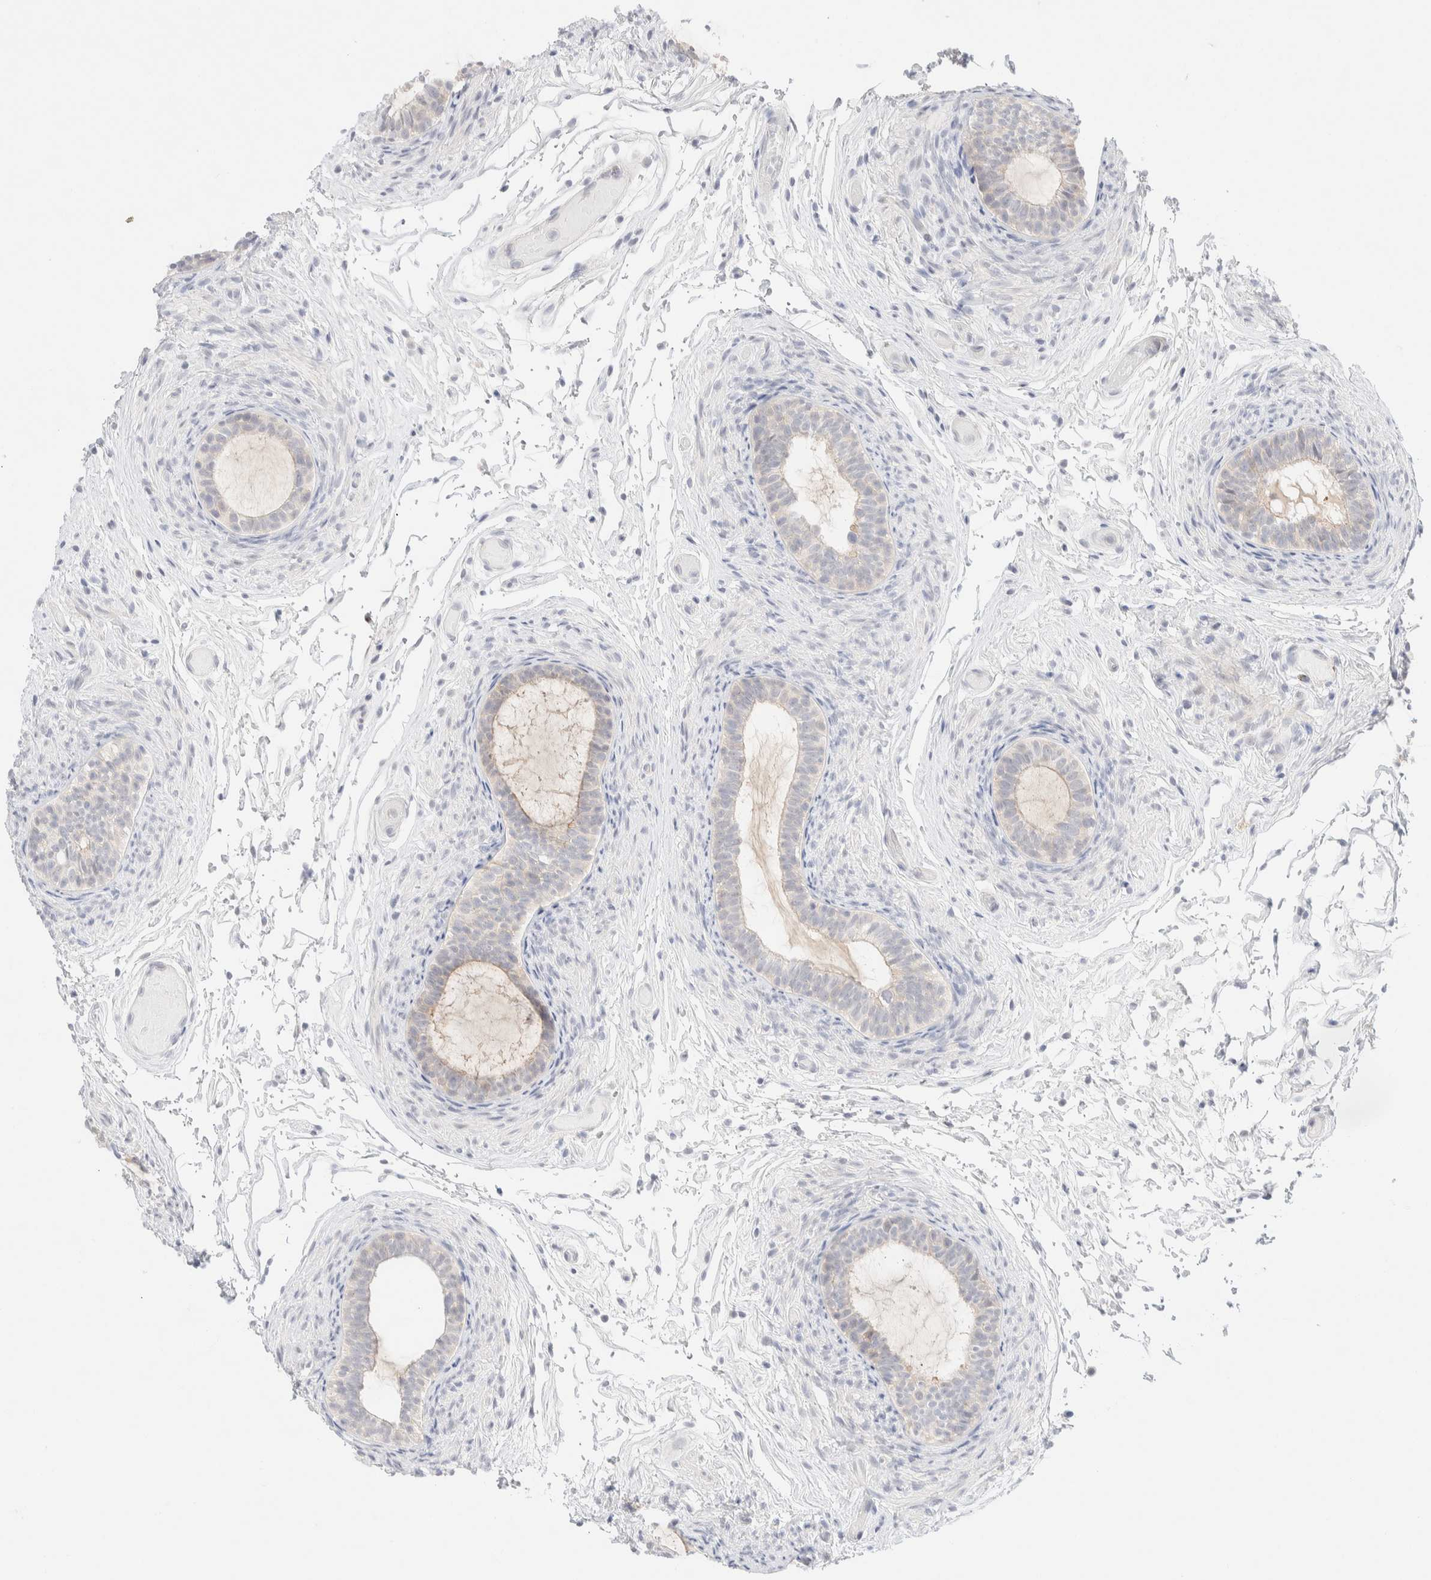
{"staining": {"intensity": "weak", "quantity": "25%-75%", "location": "cytoplasmic/membranous"}, "tissue": "epididymis", "cell_type": "Glandular cells", "image_type": "normal", "snomed": [{"axis": "morphology", "description": "Normal tissue, NOS"}, {"axis": "topography", "description": "Epididymis"}], "caption": "IHC staining of normal epididymis, which demonstrates low levels of weak cytoplasmic/membranous staining in approximately 25%-75% of glandular cells indicating weak cytoplasmic/membranous protein expression. The staining was performed using DAB (3,3'-diaminobenzidine) (brown) for protein detection and nuclei were counterstained in hematoxylin (blue).", "gene": "CHKA", "patient": {"sex": "male", "age": 5}}